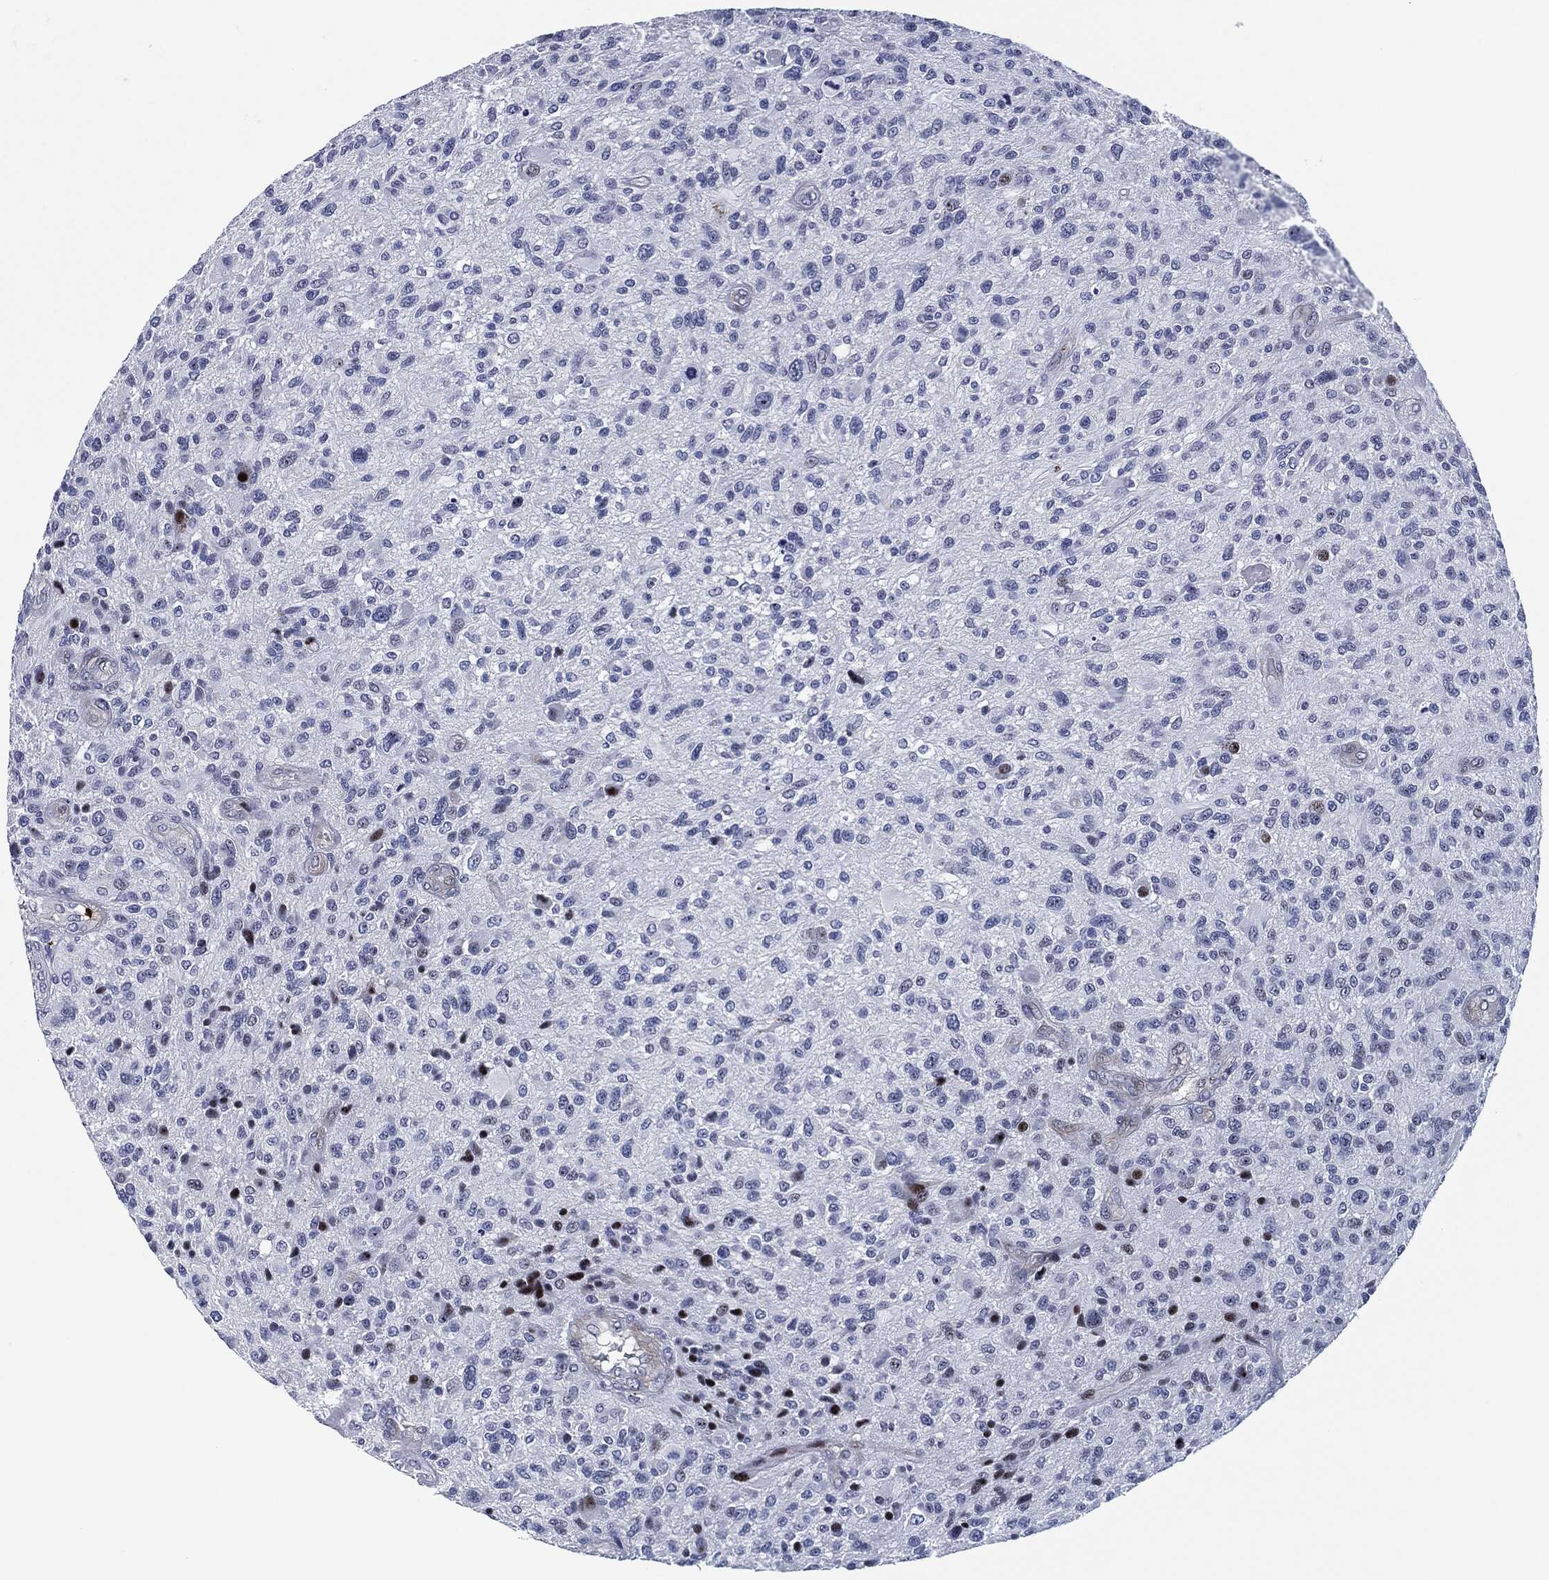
{"staining": {"intensity": "negative", "quantity": "none", "location": "none"}, "tissue": "glioma", "cell_type": "Tumor cells", "image_type": "cancer", "snomed": [{"axis": "morphology", "description": "Glioma, malignant, High grade"}, {"axis": "topography", "description": "Brain"}], "caption": "Protein analysis of malignant glioma (high-grade) displays no significant positivity in tumor cells.", "gene": "MPO", "patient": {"sex": "male", "age": 47}}